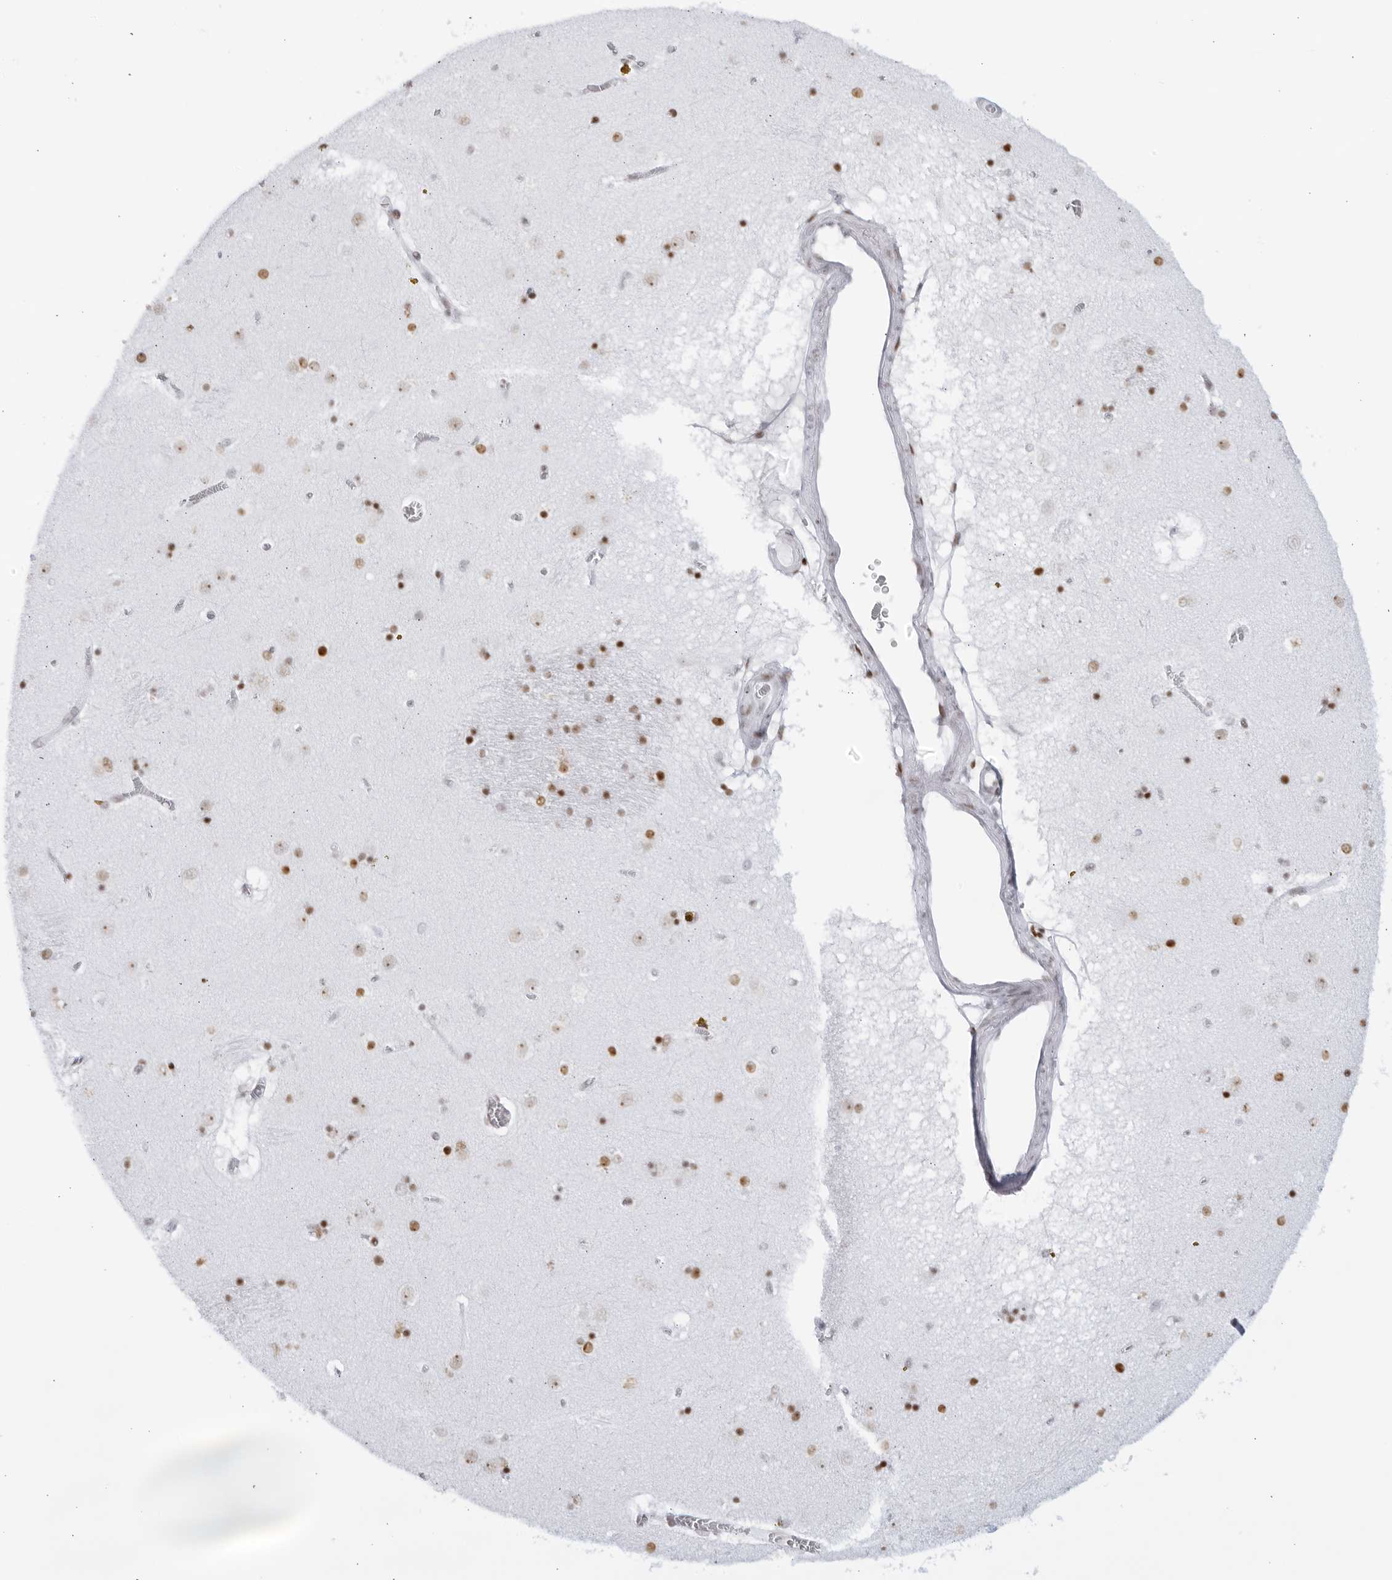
{"staining": {"intensity": "strong", "quantity": ">75%", "location": "nuclear"}, "tissue": "caudate", "cell_type": "Glial cells", "image_type": "normal", "snomed": [{"axis": "morphology", "description": "Normal tissue, NOS"}, {"axis": "topography", "description": "Lateral ventricle wall"}], "caption": "Protein staining shows strong nuclear staining in about >75% of glial cells in normal caudate.", "gene": "HP1BP3", "patient": {"sex": "male", "age": 70}}